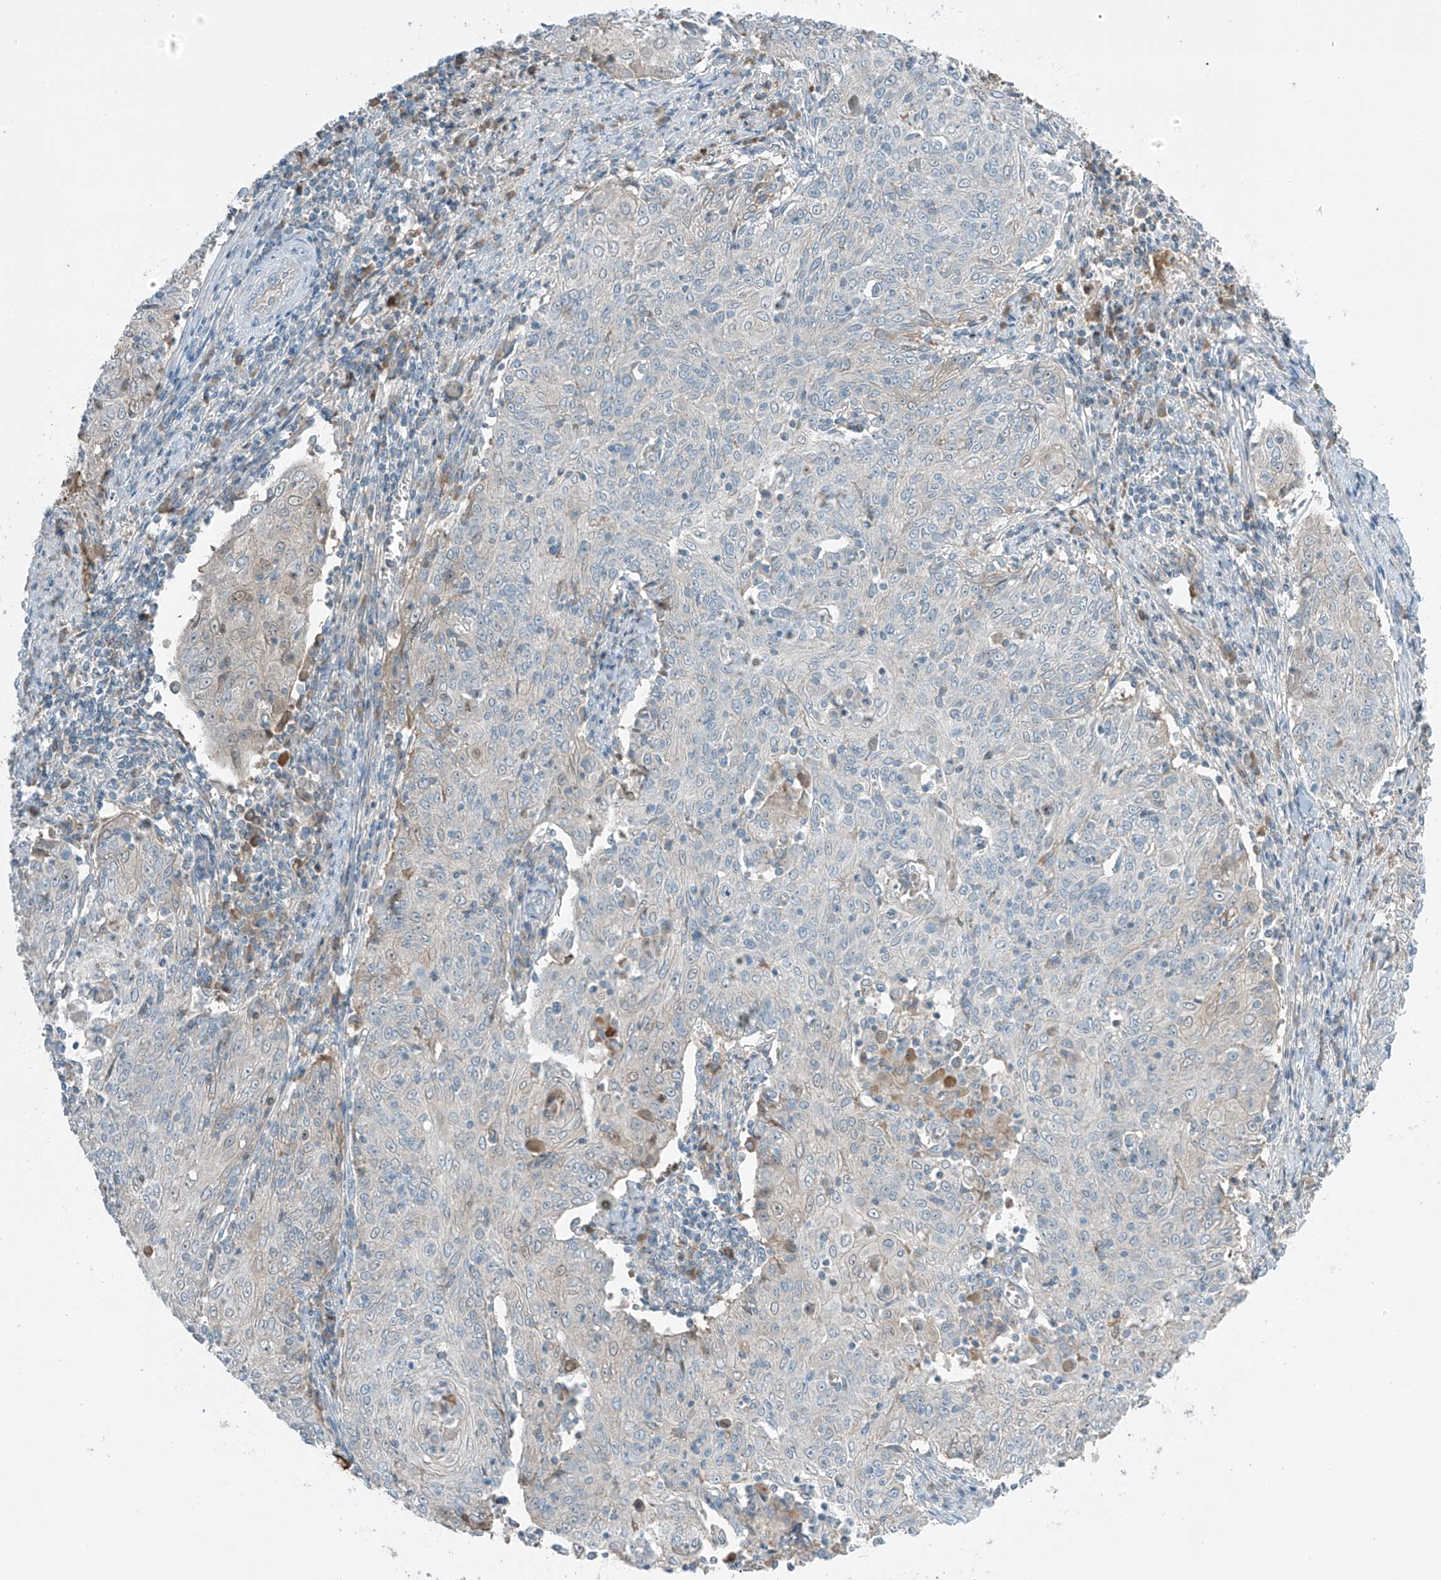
{"staining": {"intensity": "negative", "quantity": "none", "location": "none"}, "tissue": "cervical cancer", "cell_type": "Tumor cells", "image_type": "cancer", "snomed": [{"axis": "morphology", "description": "Squamous cell carcinoma, NOS"}, {"axis": "topography", "description": "Cervix"}], "caption": "High magnification brightfield microscopy of cervical cancer stained with DAB (brown) and counterstained with hematoxylin (blue): tumor cells show no significant staining. (Immunohistochemistry, brightfield microscopy, high magnification).", "gene": "FAM131C", "patient": {"sex": "female", "age": 48}}